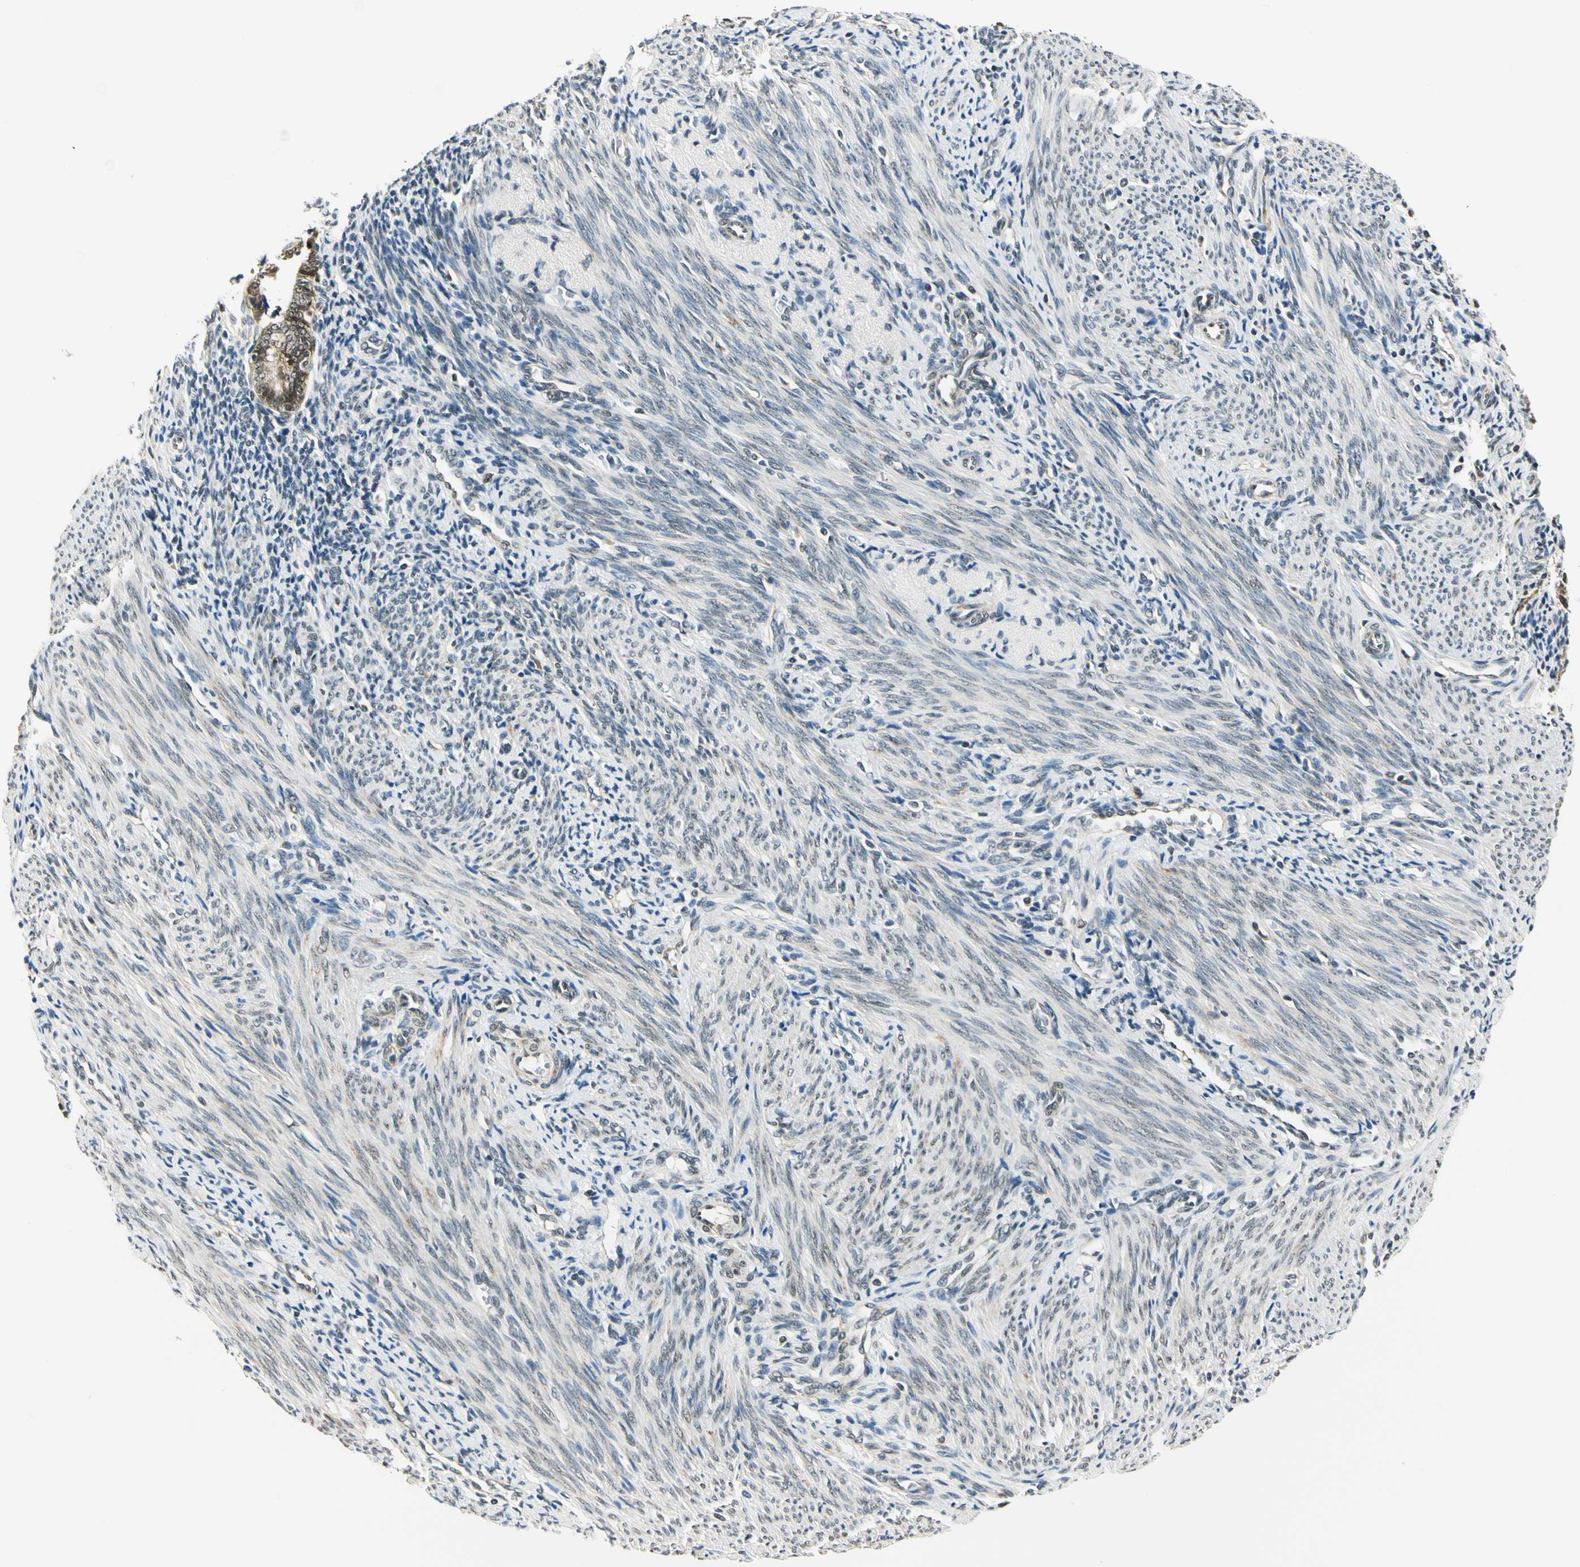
{"staining": {"intensity": "moderate", "quantity": "25%-75%", "location": "cytoplasmic/membranous"}, "tissue": "endometrium", "cell_type": "Cells in endometrial stroma", "image_type": "normal", "snomed": [{"axis": "morphology", "description": "Normal tissue, NOS"}, {"axis": "topography", "description": "Uterus"}, {"axis": "topography", "description": "Endometrium"}], "caption": "Protein analysis of unremarkable endometrium displays moderate cytoplasmic/membranous positivity in approximately 25%-75% of cells in endometrial stroma.", "gene": "PDK2", "patient": {"sex": "female", "age": 33}}